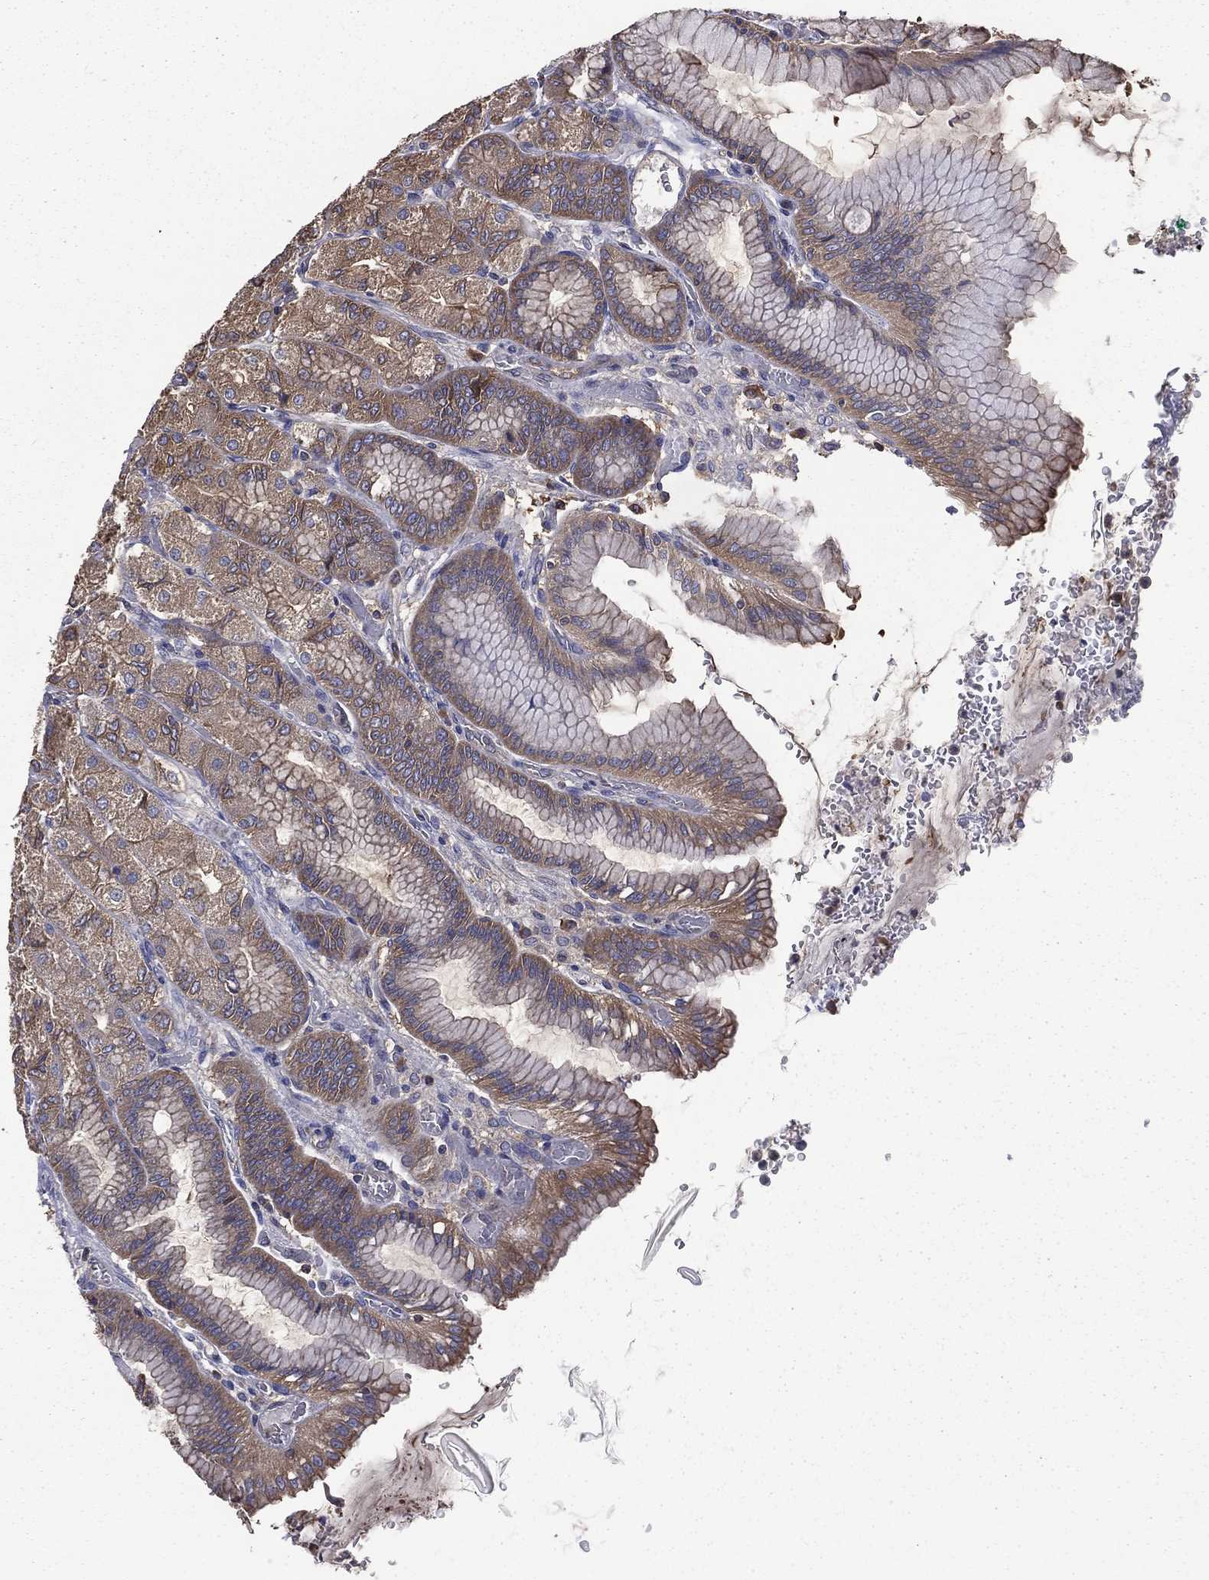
{"staining": {"intensity": "strong", "quantity": "<25%", "location": "cytoplasmic/membranous"}, "tissue": "stomach", "cell_type": "Glandular cells", "image_type": "normal", "snomed": [{"axis": "morphology", "description": "Normal tissue, NOS"}, {"axis": "morphology", "description": "Adenocarcinoma, NOS"}, {"axis": "morphology", "description": "Adenocarcinoma, High grade"}, {"axis": "topography", "description": "Stomach, upper"}, {"axis": "topography", "description": "Stomach"}], "caption": "Immunohistochemistry of normal stomach reveals medium levels of strong cytoplasmic/membranous positivity in about <25% of glandular cells.", "gene": "SARS1", "patient": {"sex": "female", "age": 65}}